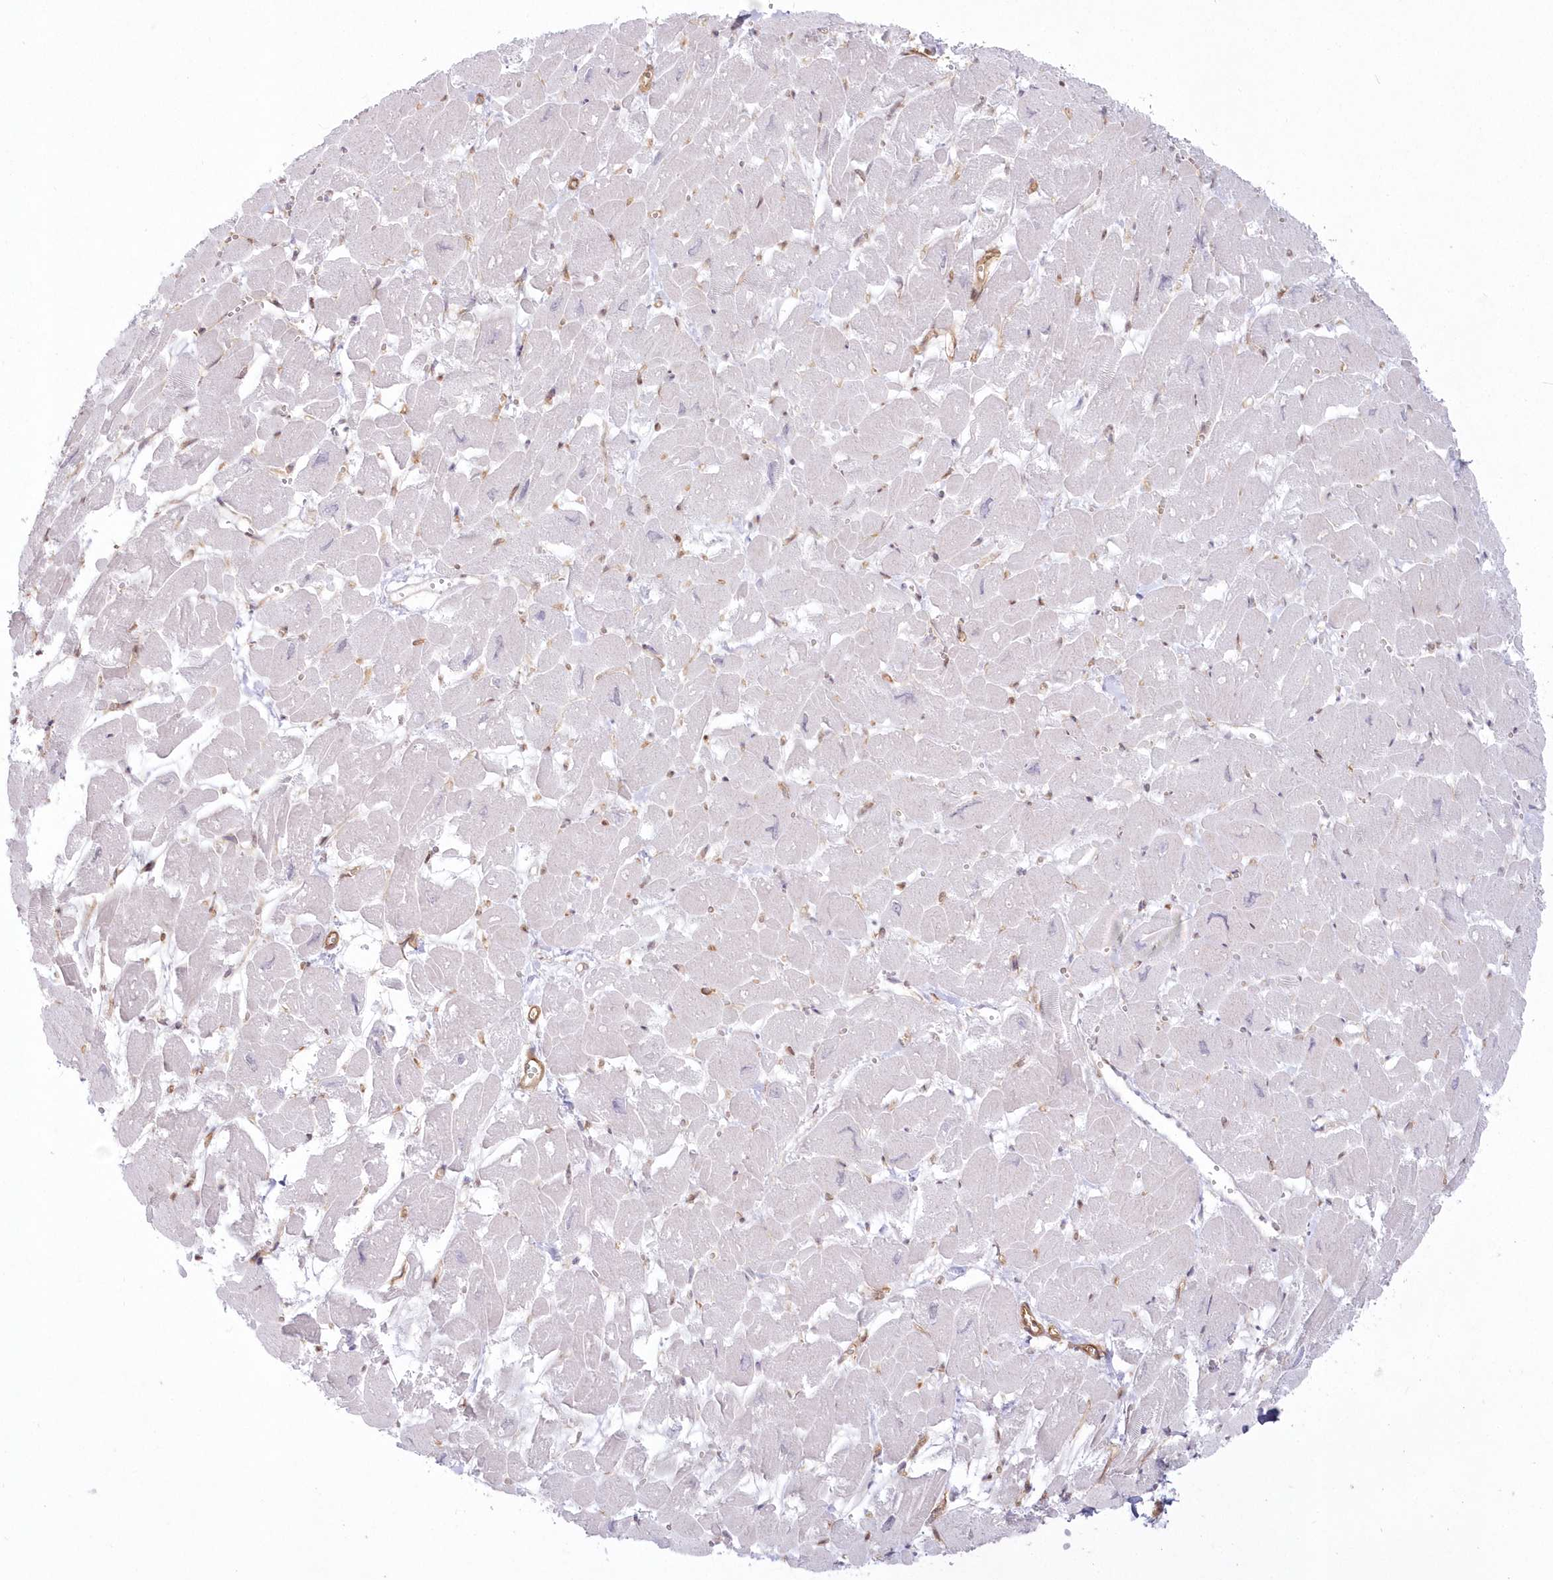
{"staining": {"intensity": "negative", "quantity": "none", "location": "none"}, "tissue": "heart muscle", "cell_type": "Cardiomyocytes", "image_type": "normal", "snomed": [{"axis": "morphology", "description": "Normal tissue, NOS"}, {"axis": "topography", "description": "Heart"}], "caption": "Immunohistochemistry (IHC) of unremarkable human heart muscle exhibits no expression in cardiomyocytes.", "gene": "SH3PXD2B", "patient": {"sex": "male", "age": 54}}